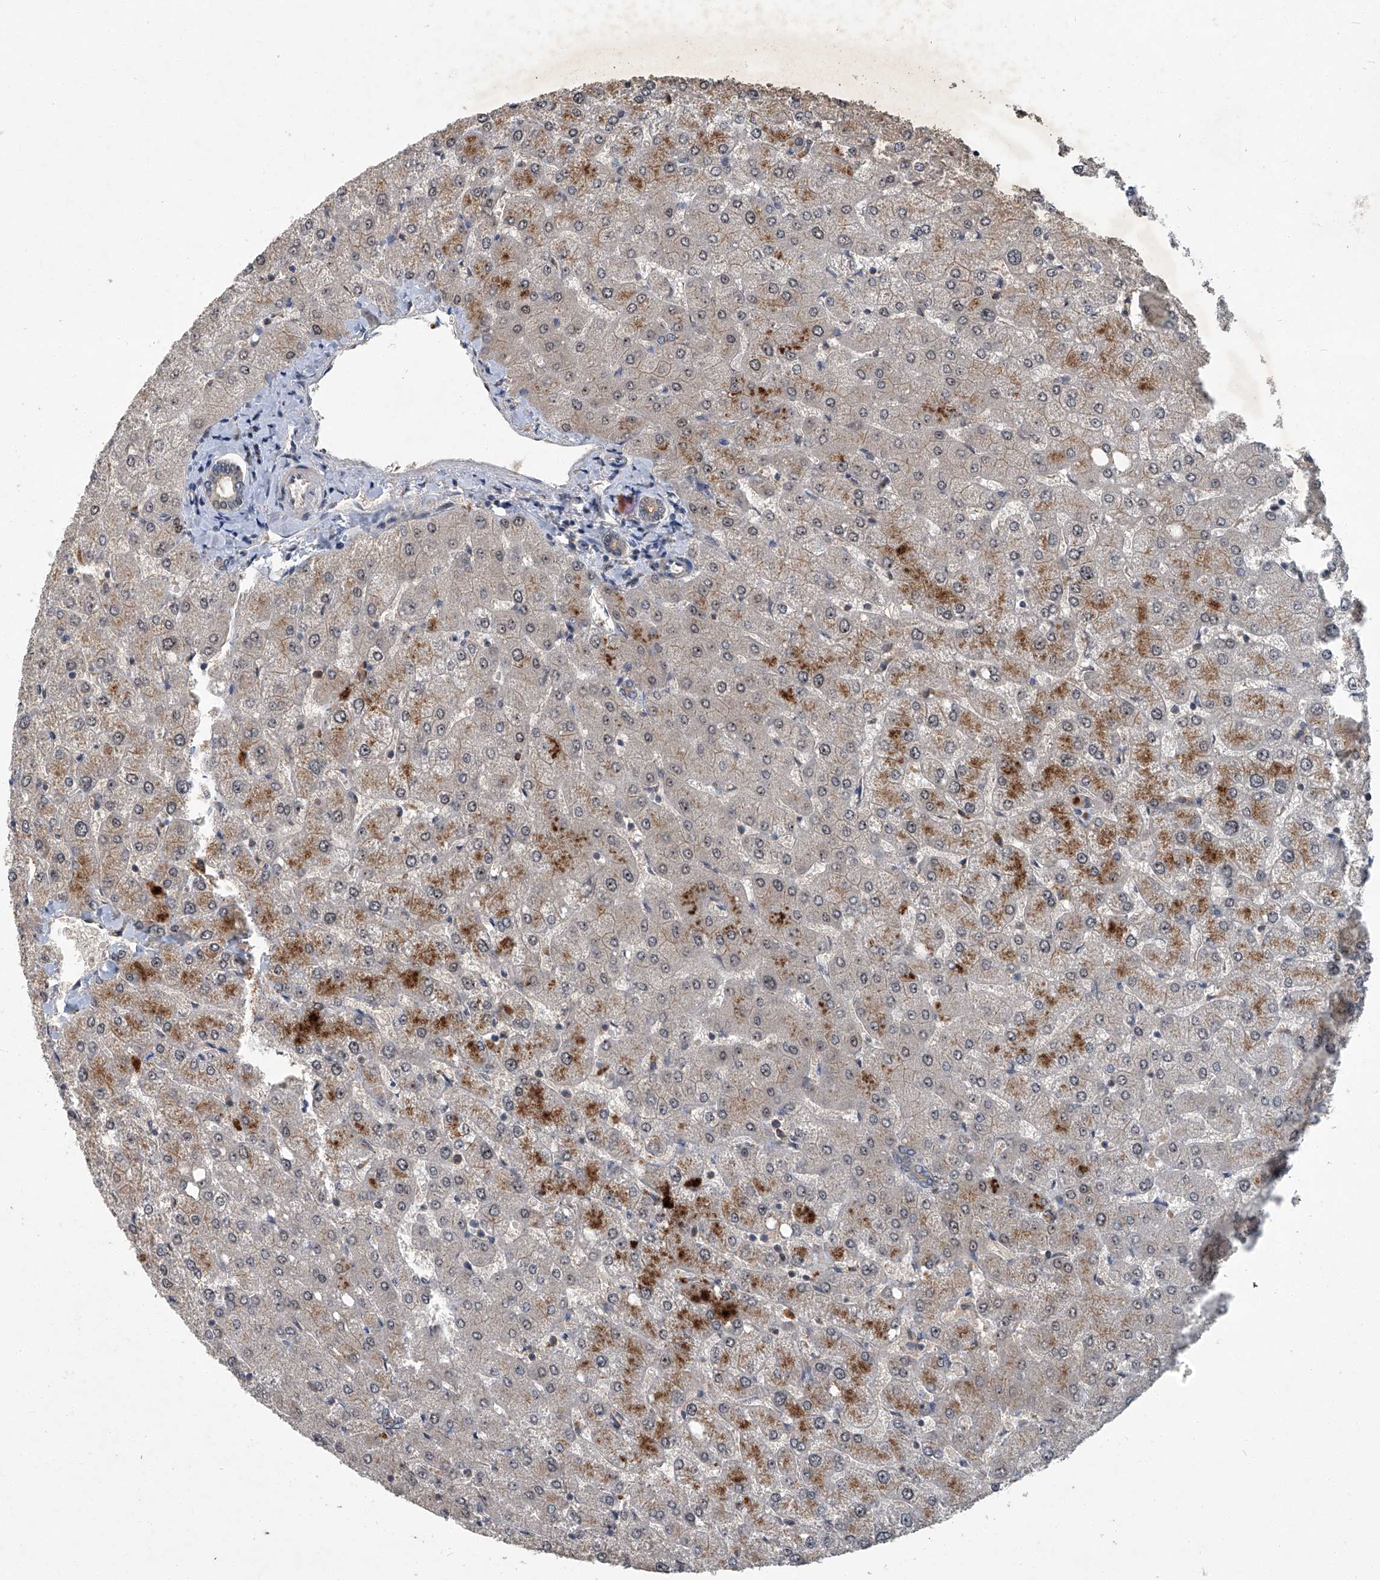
{"staining": {"intensity": "weak", "quantity": "25%-75%", "location": "cytoplasmic/membranous"}, "tissue": "liver", "cell_type": "Cholangiocytes", "image_type": "normal", "snomed": [{"axis": "morphology", "description": "Normal tissue, NOS"}, {"axis": "topography", "description": "Liver"}], "caption": "Protein expression analysis of benign human liver reveals weak cytoplasmic/membranous expression in about 25%-75% of cholangiocytes.", "gene": "ANKRD34A", "patient": {"sex": "female", "age": 54}}